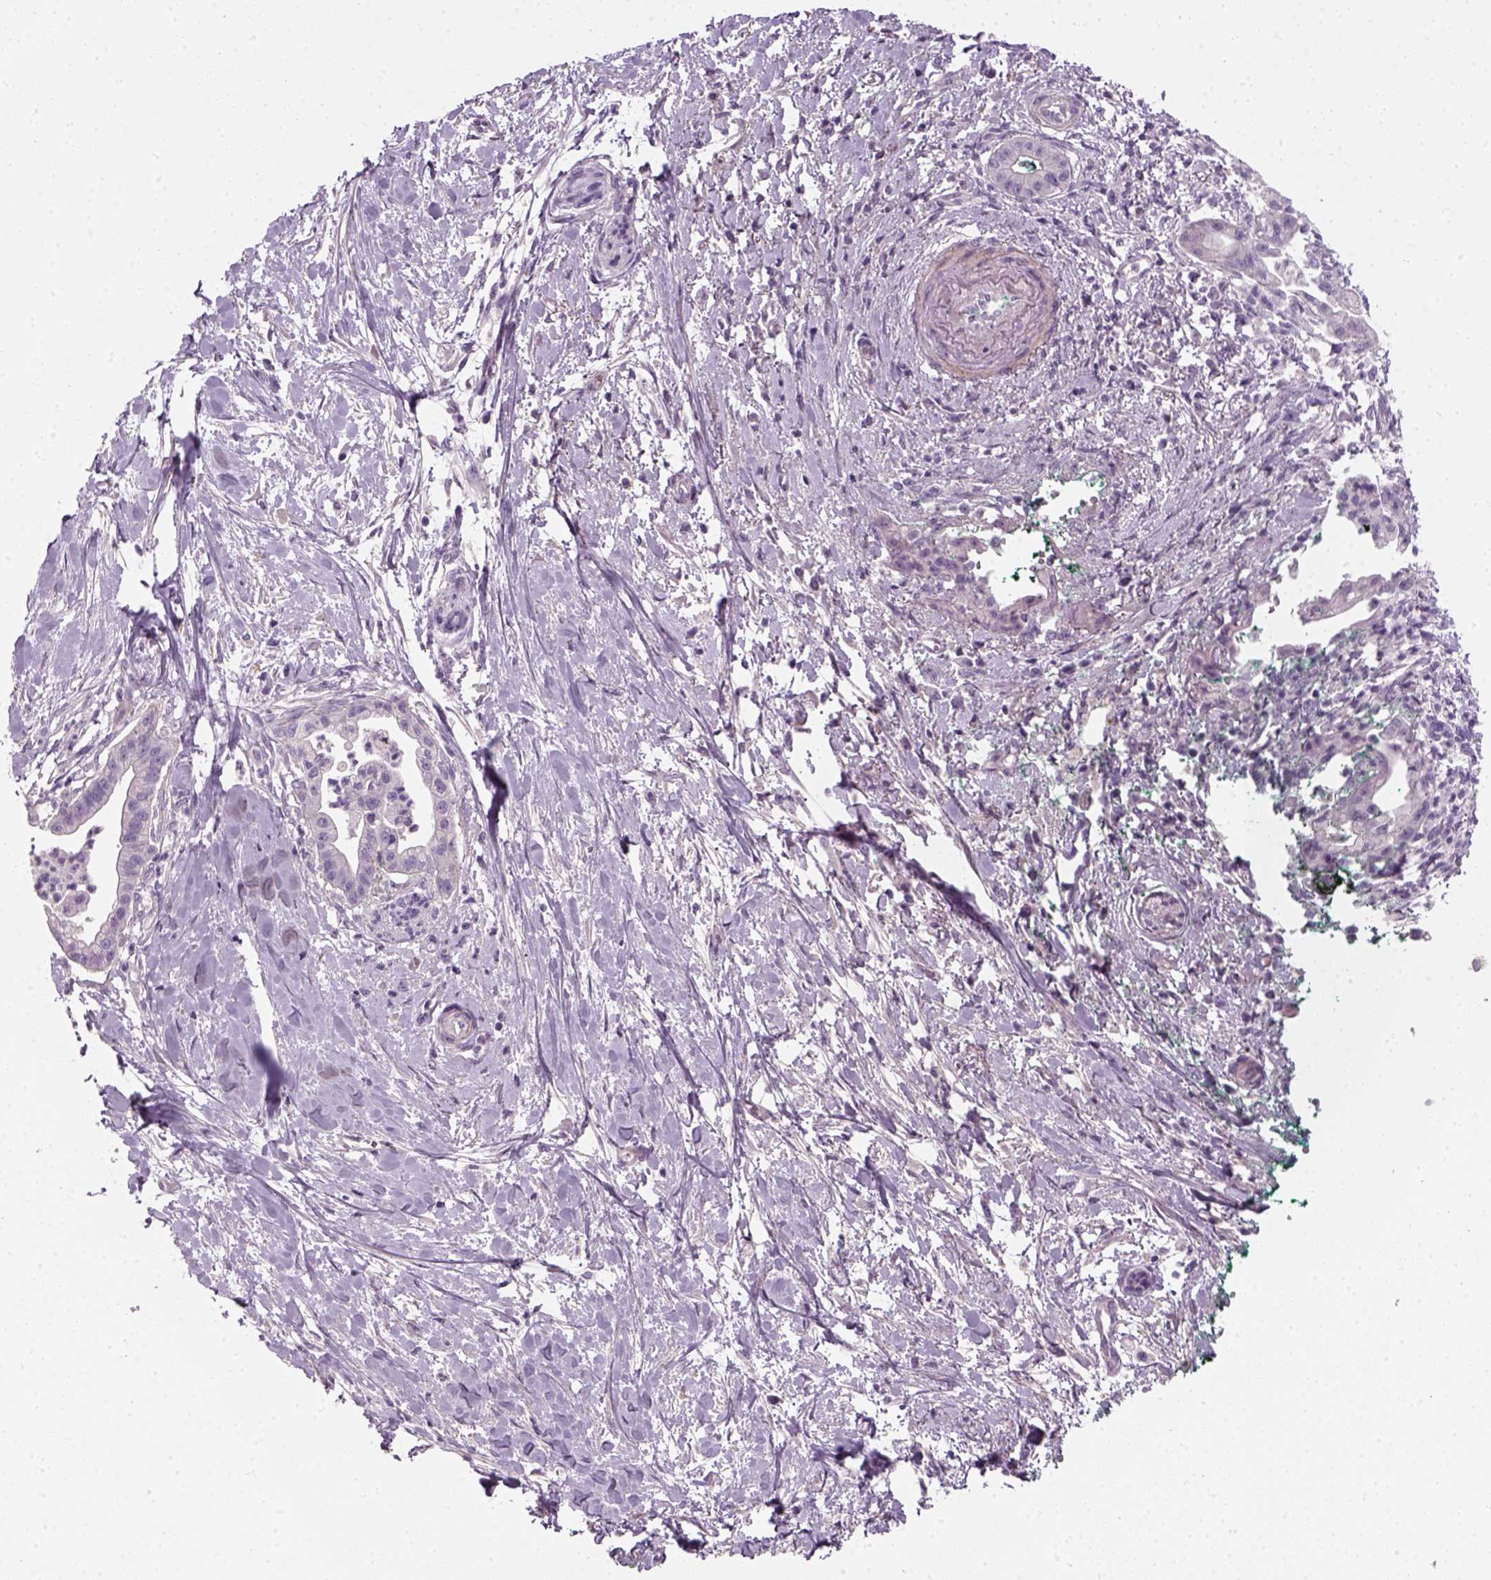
{"staining": {"intensity": "negative", "quantity": "none", "location": "none"}, "tissue": "pancreatic cancer", "cell_type": "Tumor cells", "image_type": "cancer", "snomed": [{"axis": "morphology", "description": "Normal tissue, NOS"}, {"axis": "morphology", "description": "Adenocarcinoma, NOS"}, {"axis": "topography", "description": "Lymph node"}, {"axis": "topography", "description": "Pancreas"}], "caption": "Immunohistochemical staining of human adenocarcinoma (pancreatic) reveals no significant staining in tumor cells.", "gene": "ELOVL3", "patient": {"sex": "female", "age": 58}}